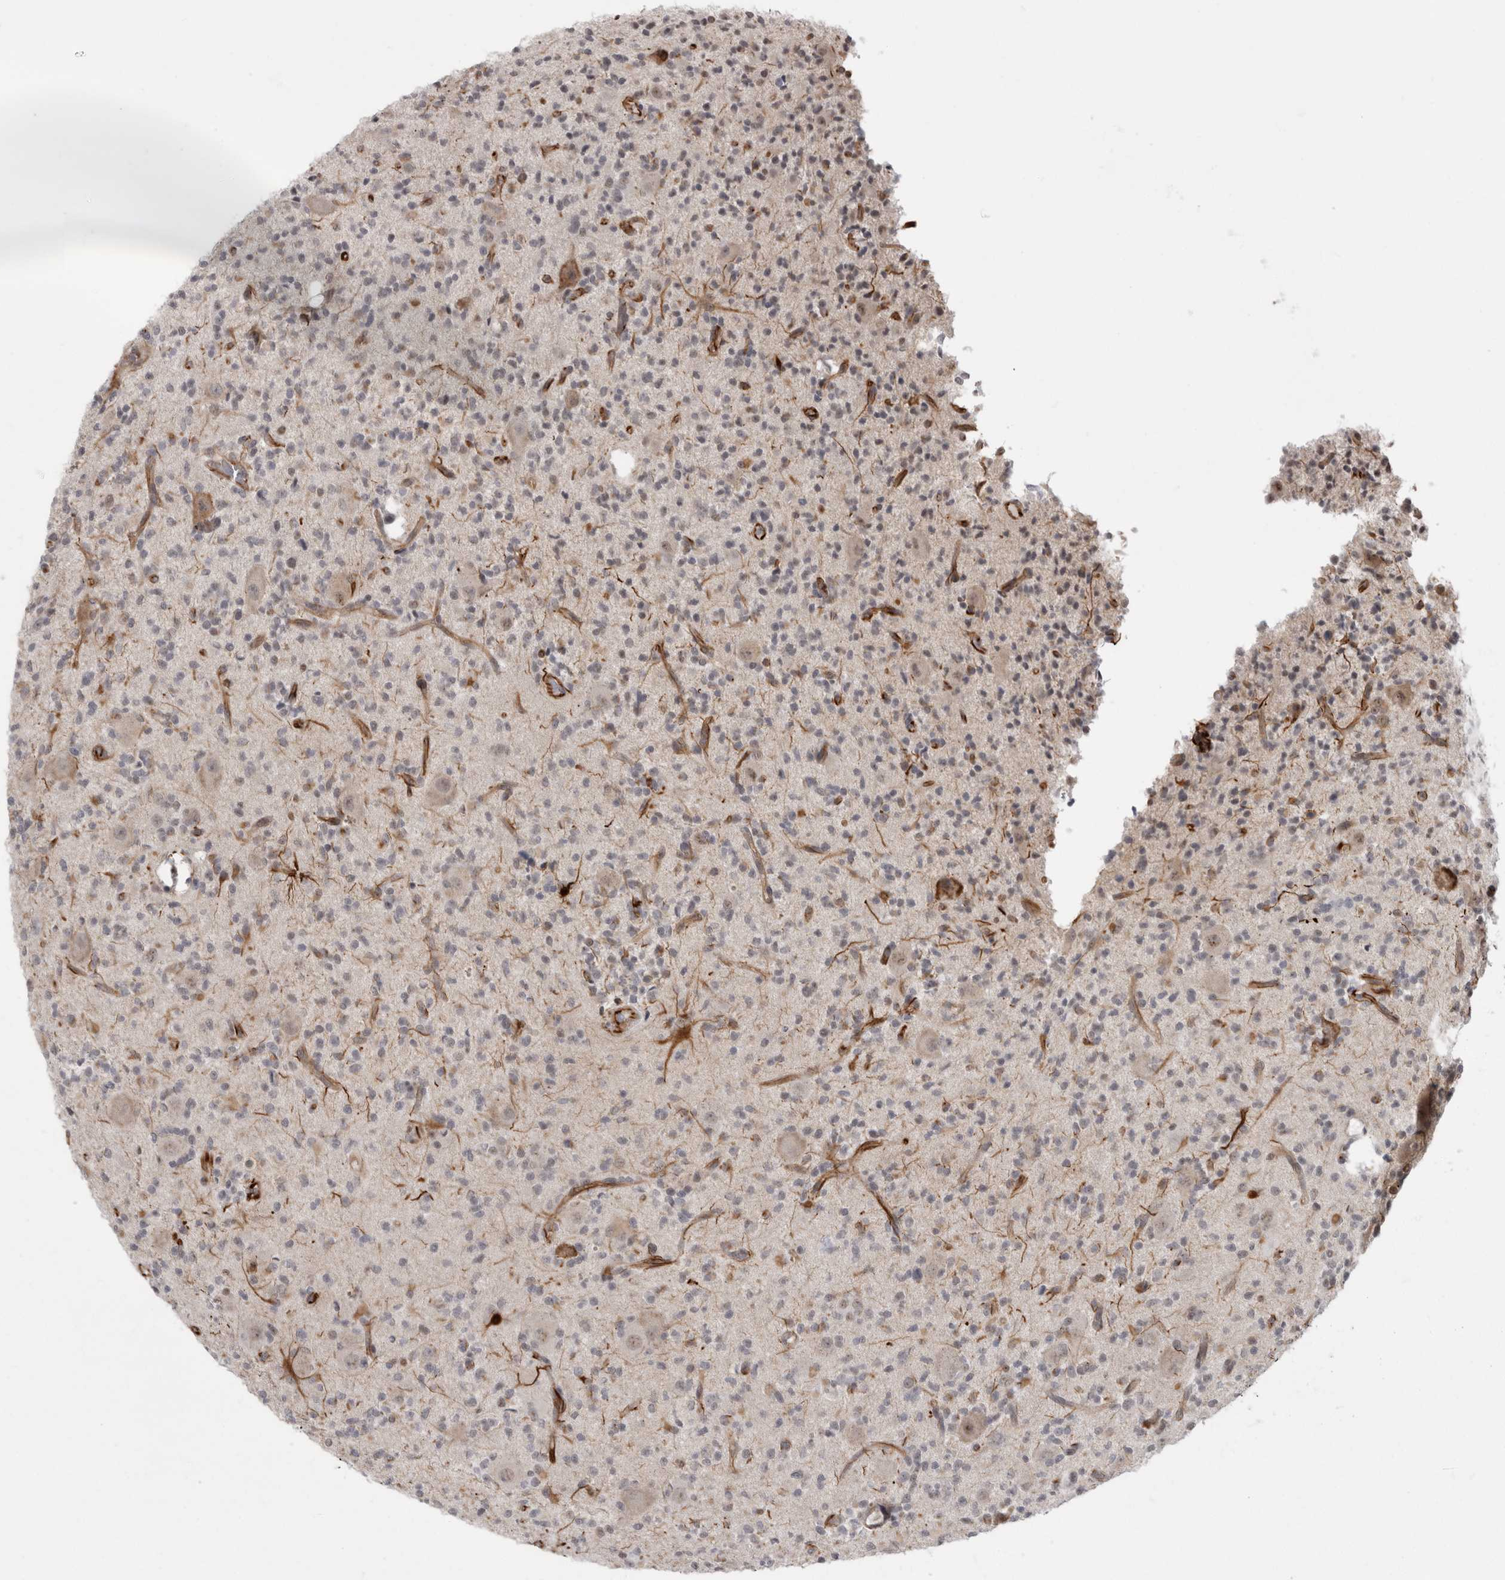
{"staining": {"intensity": "negative", "quantity": "none", "location": "none"}, "tissue": "glioma", "cell_type": "Tumor cells", "image_type": "cancer", "snomed": [{"axis": "morphology", "description": "Glioma, malignant, High grade"}, {"axis": "topography", "description": "Brain"}], "caption": "IHC of human malignant glioma (high-grade) displays no positivity in tumor cells. (DAB (3,3'-diaminobenzidine) IHC, high magnification).", "gene": "FAM83H", "patient": {"sex": "male", "age": 34}}